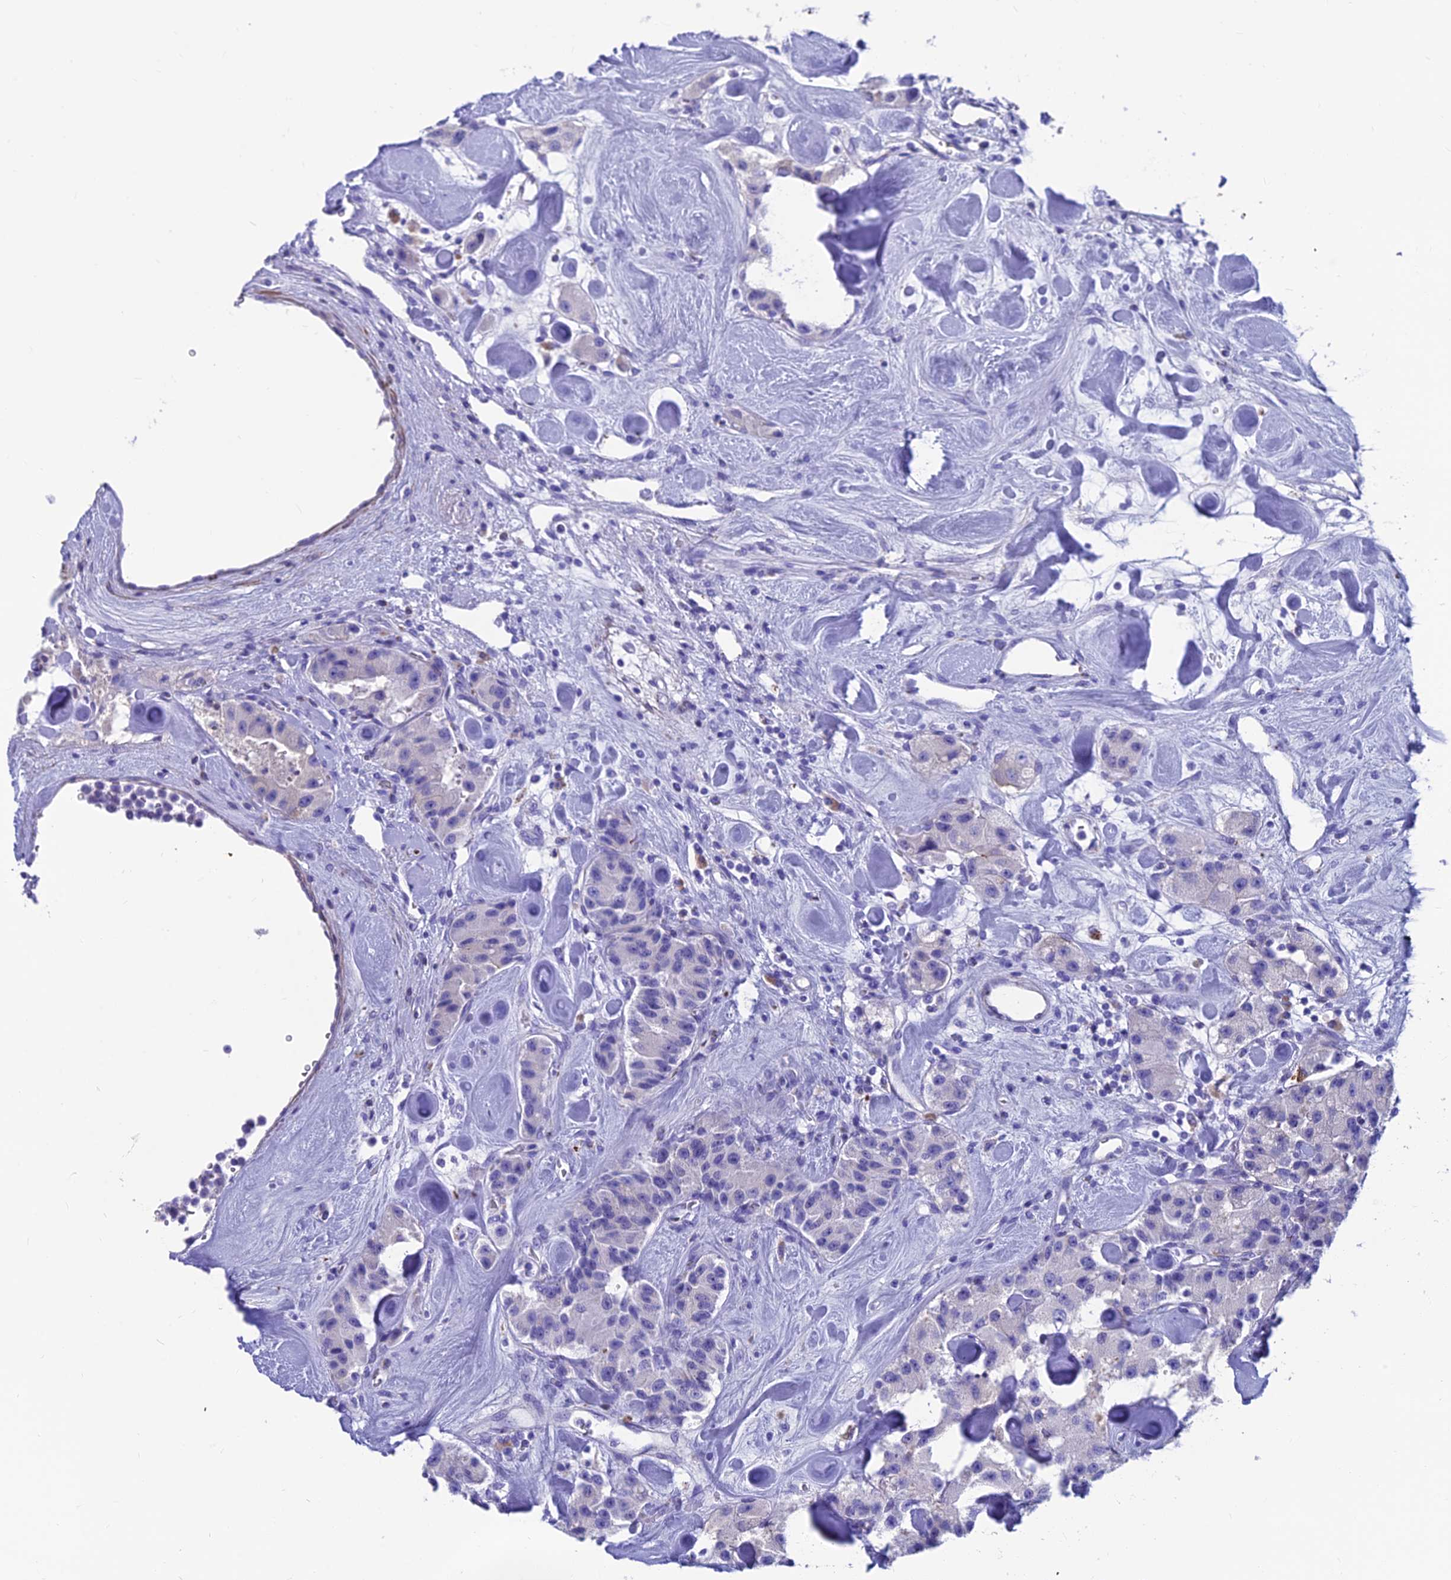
{"staining": {"intensity": "negative", "quantity": "none", "location": "none"}, "tissue": "carcinoid", "cell_type": "Tumor cells", "image_type": "cancer", "snomed": [{"axis": "morphology", "description": "Carcinoid, malignant, NOS"}, {"axis": "topography", "description": "Pancreas"}], "caption": "Immunohistochemistry (IHC) histopathology image of neoplastic tissue: human carcinoid stained with DAB (3,3'-diaminobenzidine) displays no significant protein positivity in tumor cells.", "gene": "GNG11", "patient": {"sex": "male", "age": 41}}